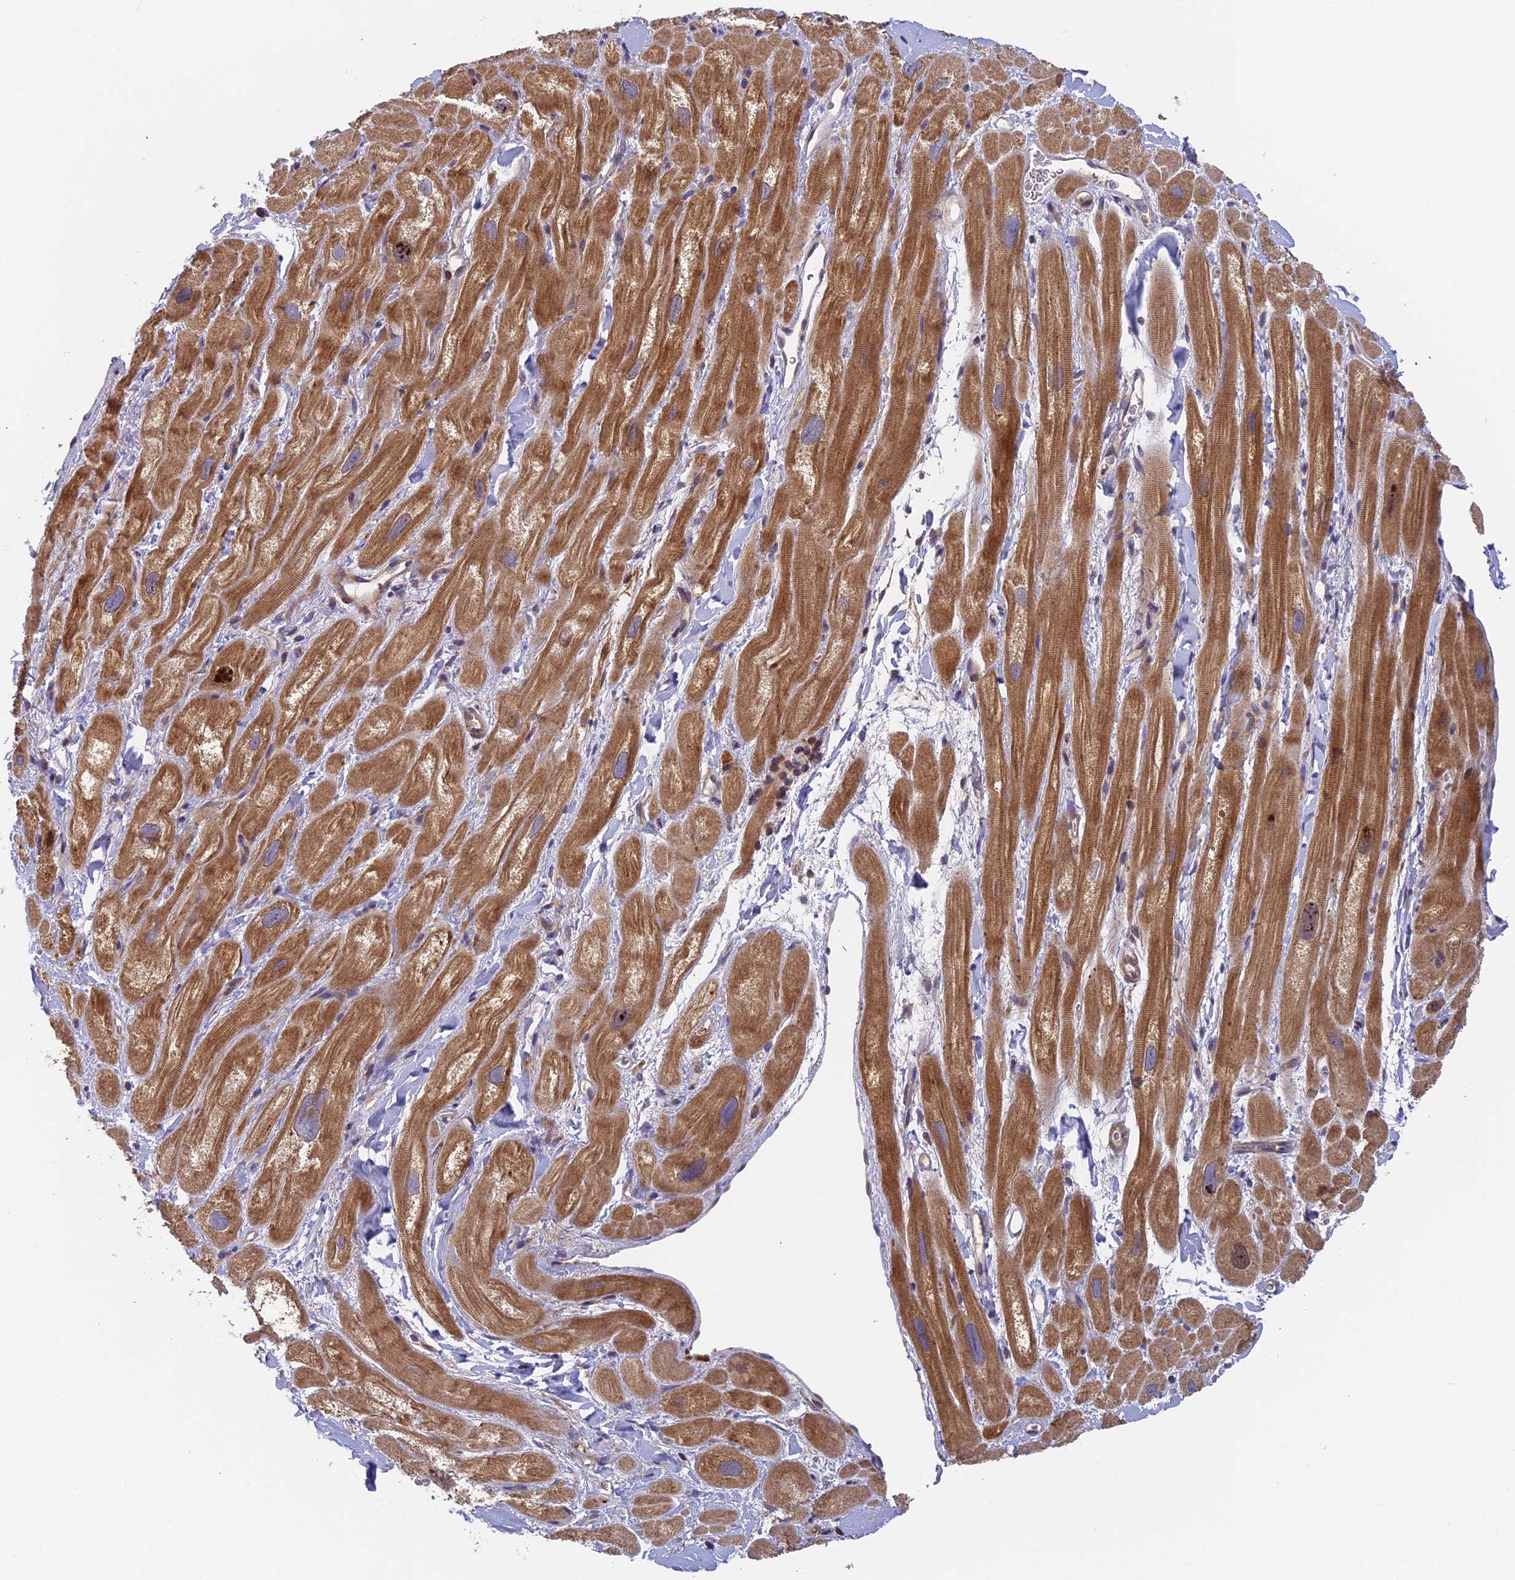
{"staining": {"intensity": "moderate", "quantity": "25%-75%", "location": "cytoplasmic/membranous"}, "tissue": "heart muscle", "cell_type": "Cardiomyocytes", "image_type": "normal", "snomed": [{"axis": "morphology", "description": "Normal tissue, NOS"}, {"axis": "topography", "description": "Heart"}], "caption": "Cardiomyocytes reveal medium levels of moderate cytoplasmic/membranous expression in approximately 25%-75% of cells in benign human heart muscle.", "gene": "IPO5", "patient": {"sex": "male", "age": 49}}